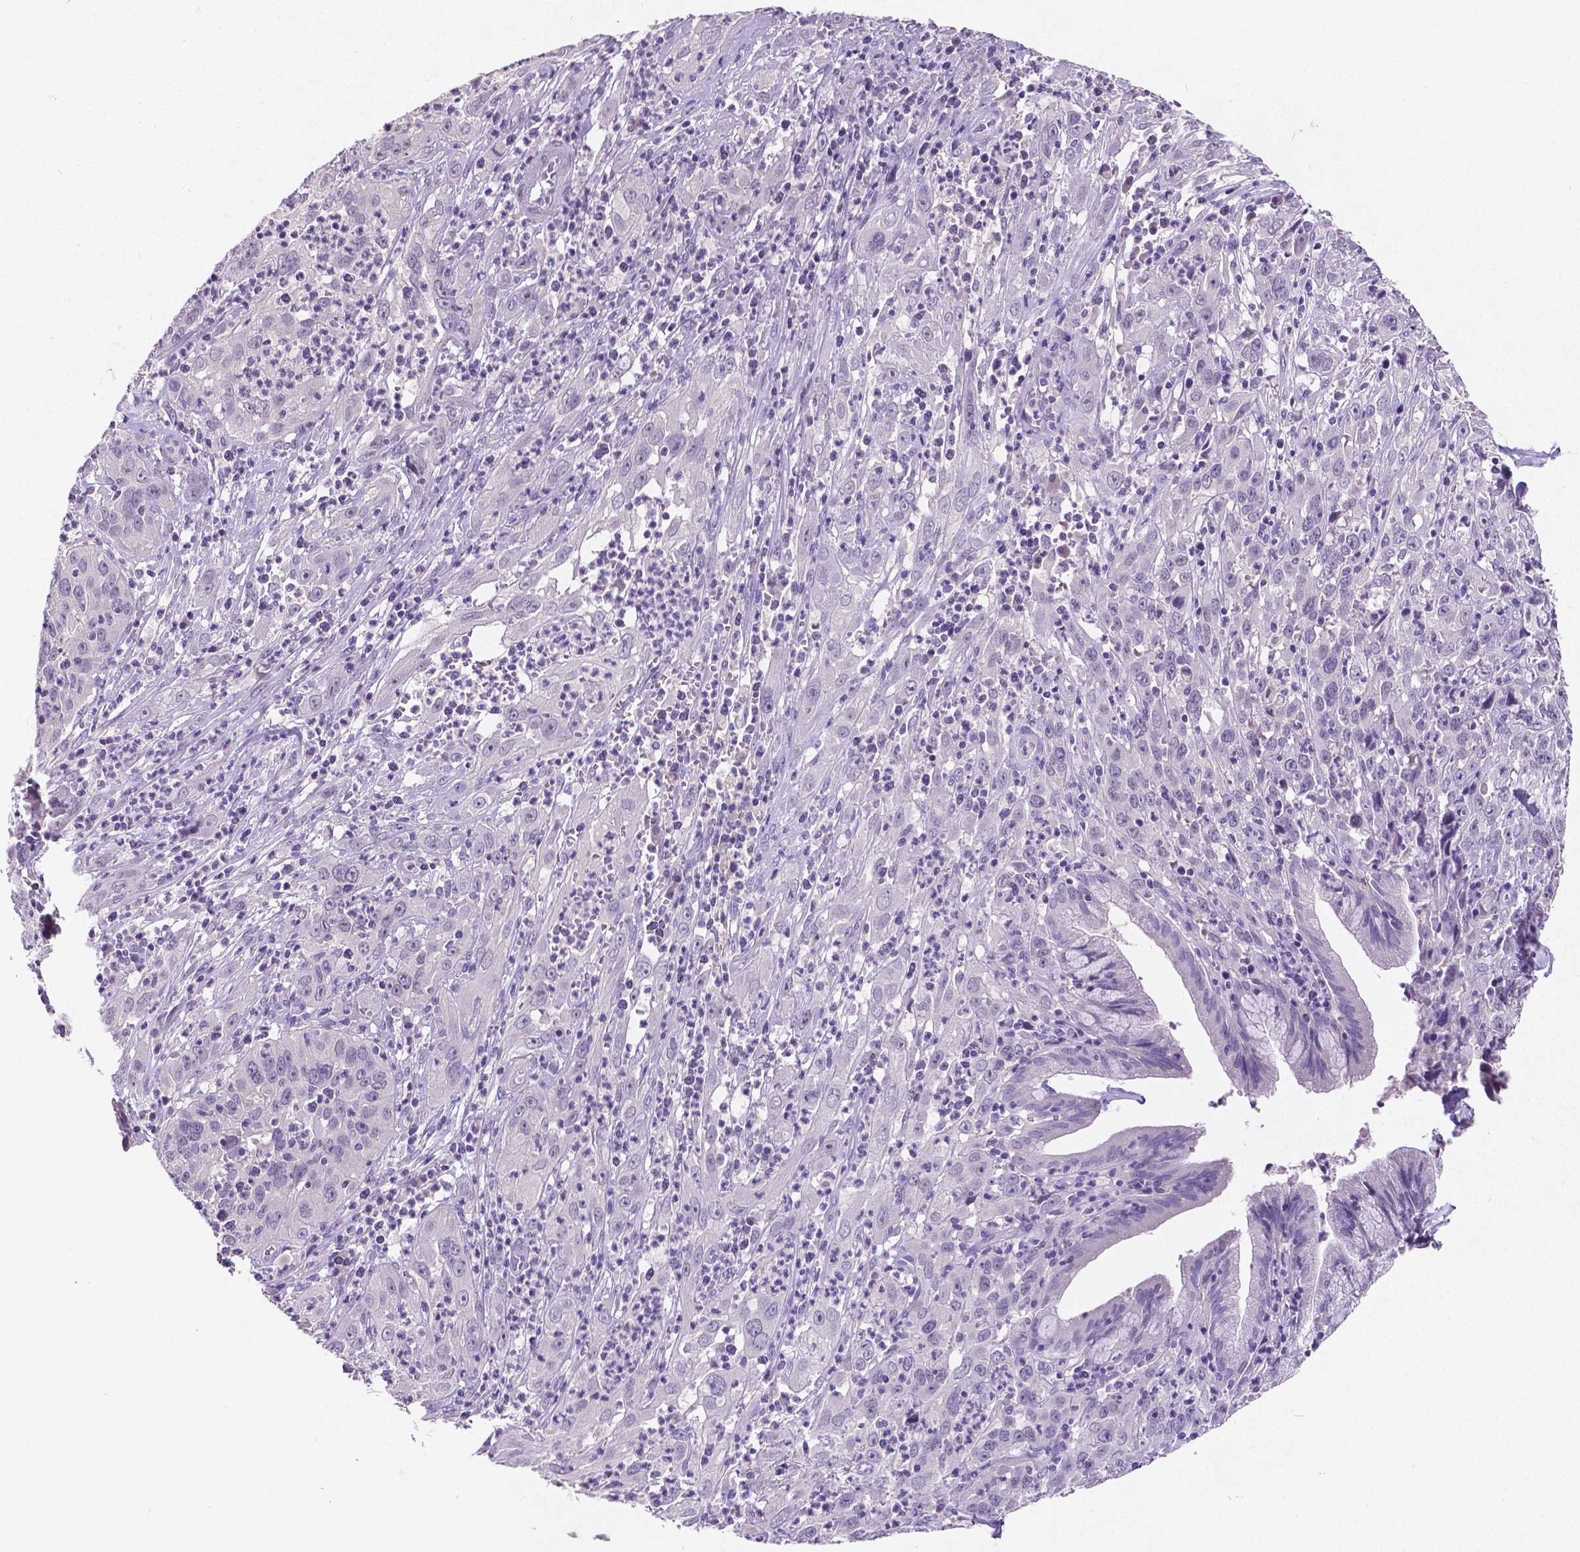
{"staining": {"intensity": "negative", "quantity": "none", "location": "none"}, "tissue": "cervical cancer", "cell_type": "Tumor cells", "image_type": "cancer", "snomed": [{"axis": "morphology", "description": "Squamous cell carcinoma, NOS"}, {"axis": "topography", "description": "Cervix"}], "caption": "Tumor cells are negative for protein expression in human cervical cancer (squamous cell carcinoma).", "gene": "SATB2", "patient": {"sex": "female", "age": 32}}